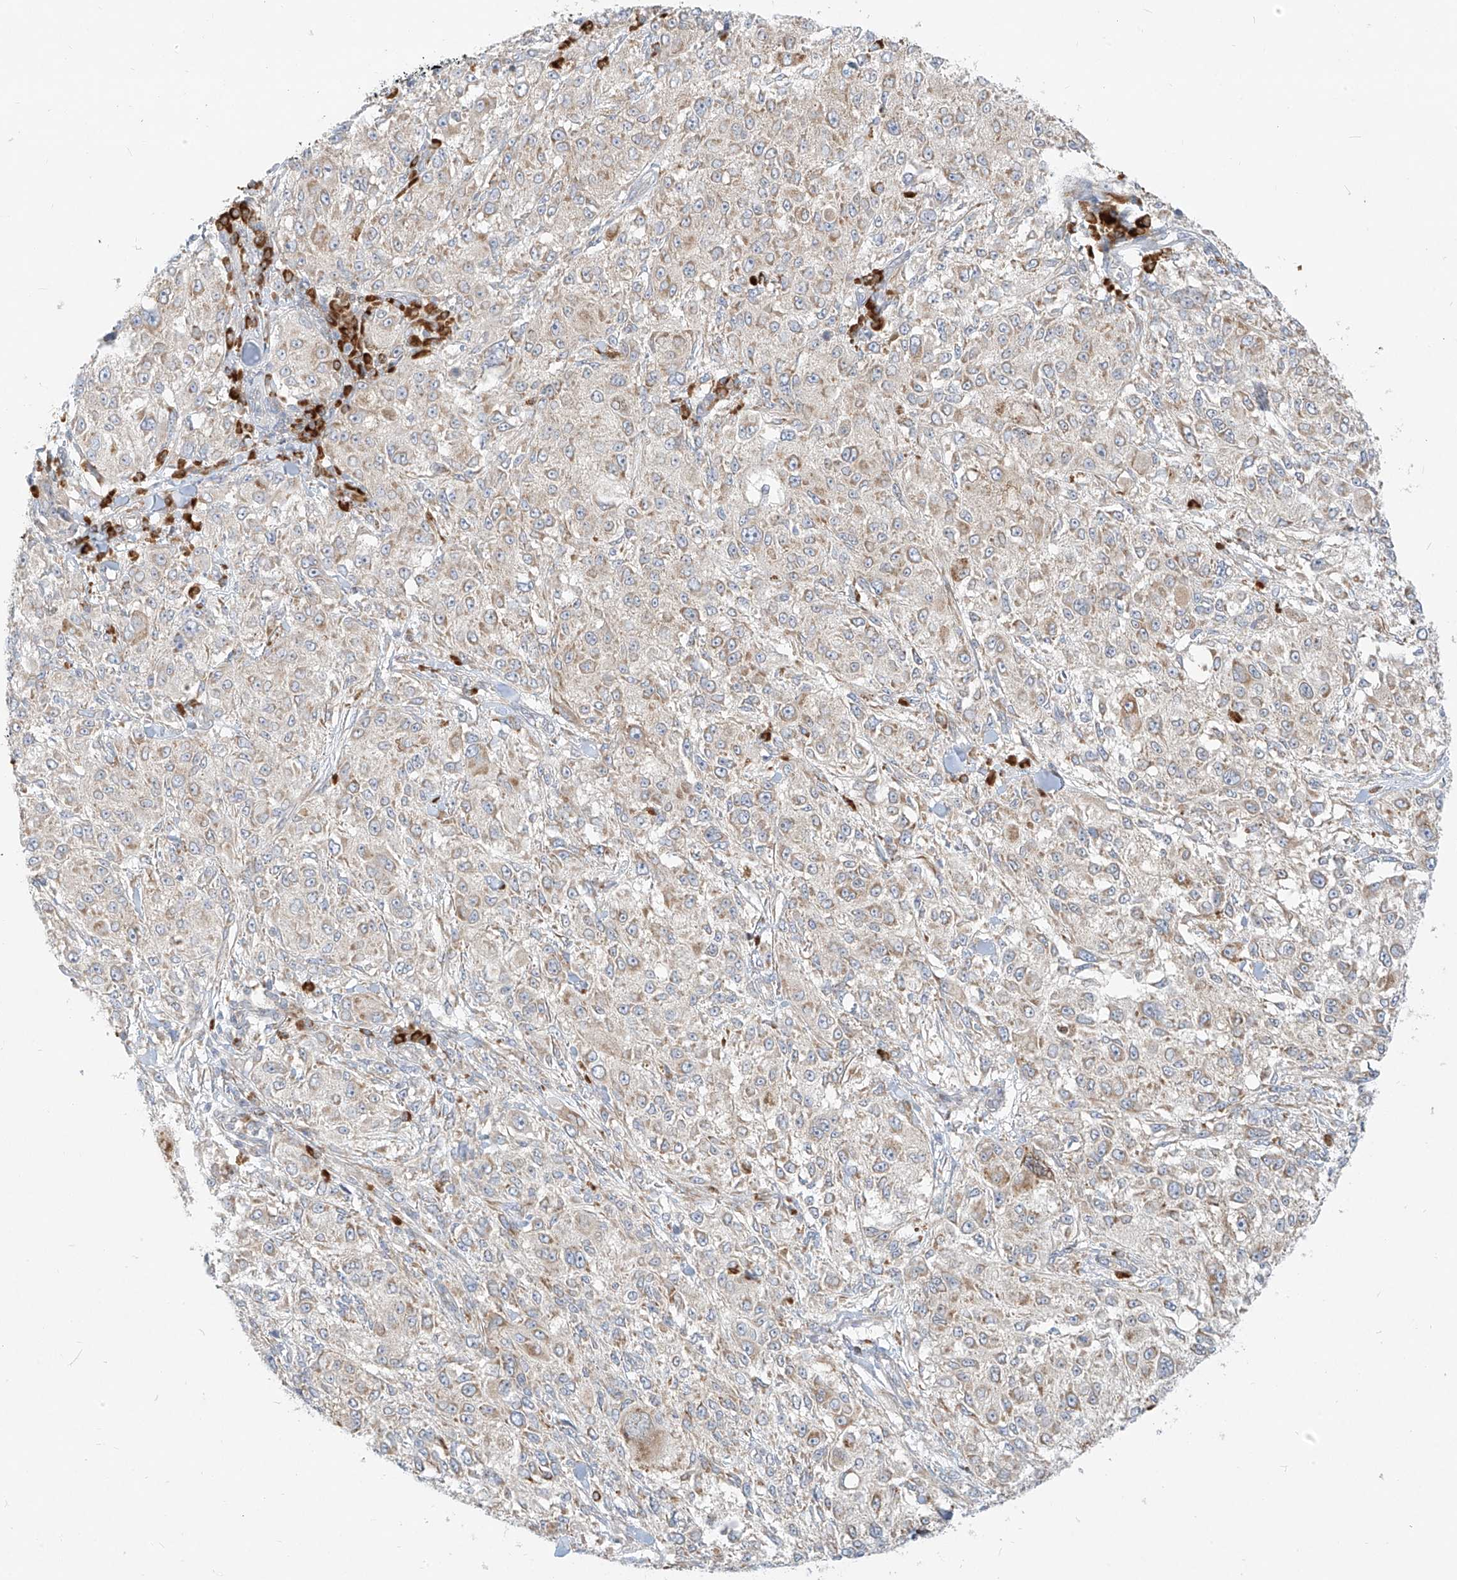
{"staining": {"intensity": "weak", "quantity": "25%-75%", "location": "cytoplasmic/membranous"}, "tissue": "melanoma", "cell_type": "Tumor cells", "image_type": "cancer", "snomed": [{"axis": "morphology", "description": "Necrosis, NOS"}, {"axis": "morphology", "description": "Malignant melanoma, NOS"}, {"axis": "topography", "description": "Skin"}], "caption": "Melanoma stained with immunohistochemistry (IHC) displays weak cytoplasmic/membranous expression in about 25%-75% of tumor cells.", "gene": "STT3A", "patient": {"sex": "female", "age": 87}}